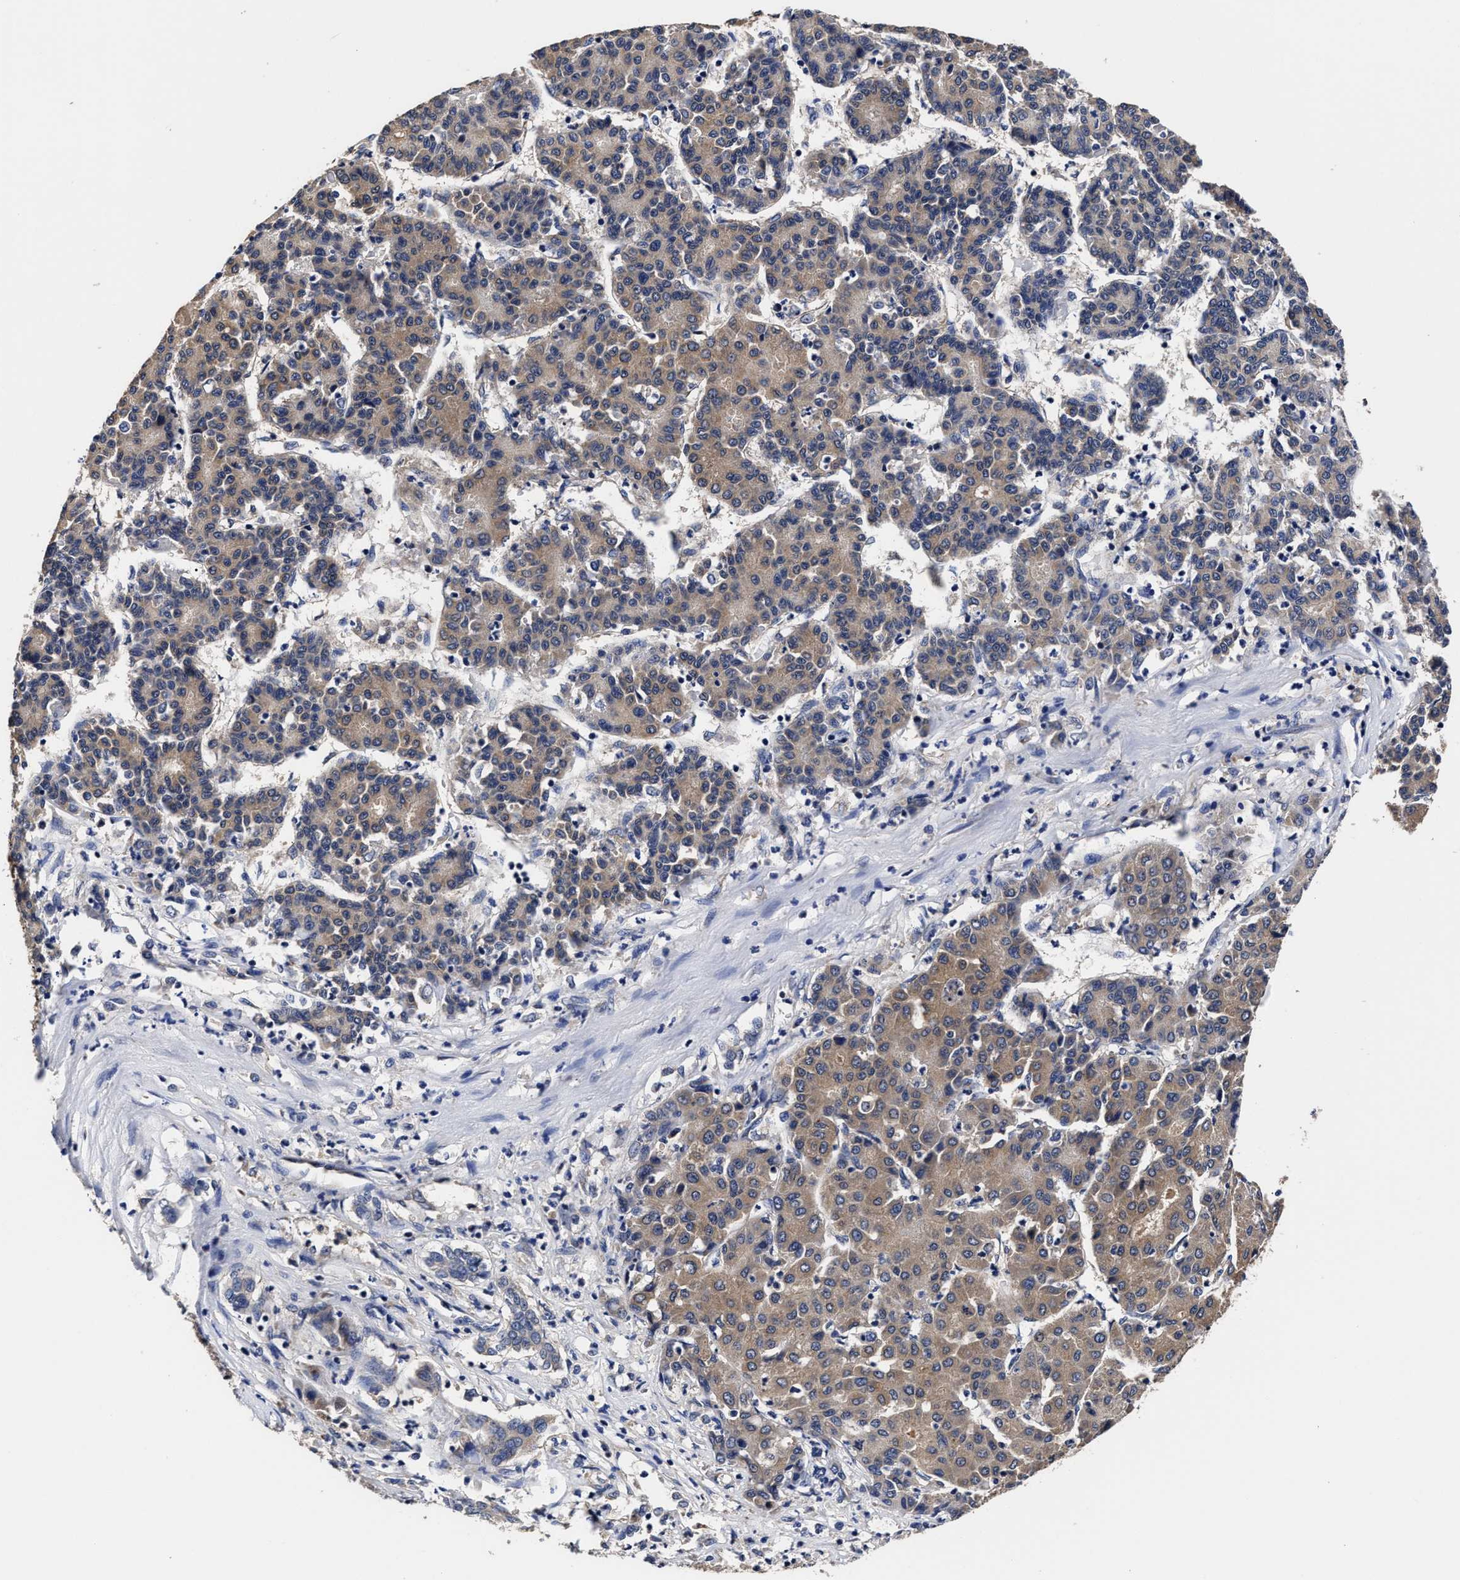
{"staining": {"intensity": "moderate", "quantity": ">75%", "location": "cytoplasmic/membranous"}, "tissue": "liver cancer", "cell_type": "Tumor cells", "image_type": "cancer", "snomed": [{"axis": "morphology", "description": "Carcinoma, Hepatocellular, NOS"}, {"axis": "topography", "description": "Liver"}], "caption": "High-magnification brightfield microscopy of liver hepatocellular carcinoma stained with DAB (3,3'-diaminobenzidine) (brown) and counterstained with hematoxylin (blue). tumor cells exhibit moderate cytoplasmic/membranous expression is seen in approximately>75% of cells.", "gene": "SOCS5", "patient": {"sex": "male", "age": 65}}